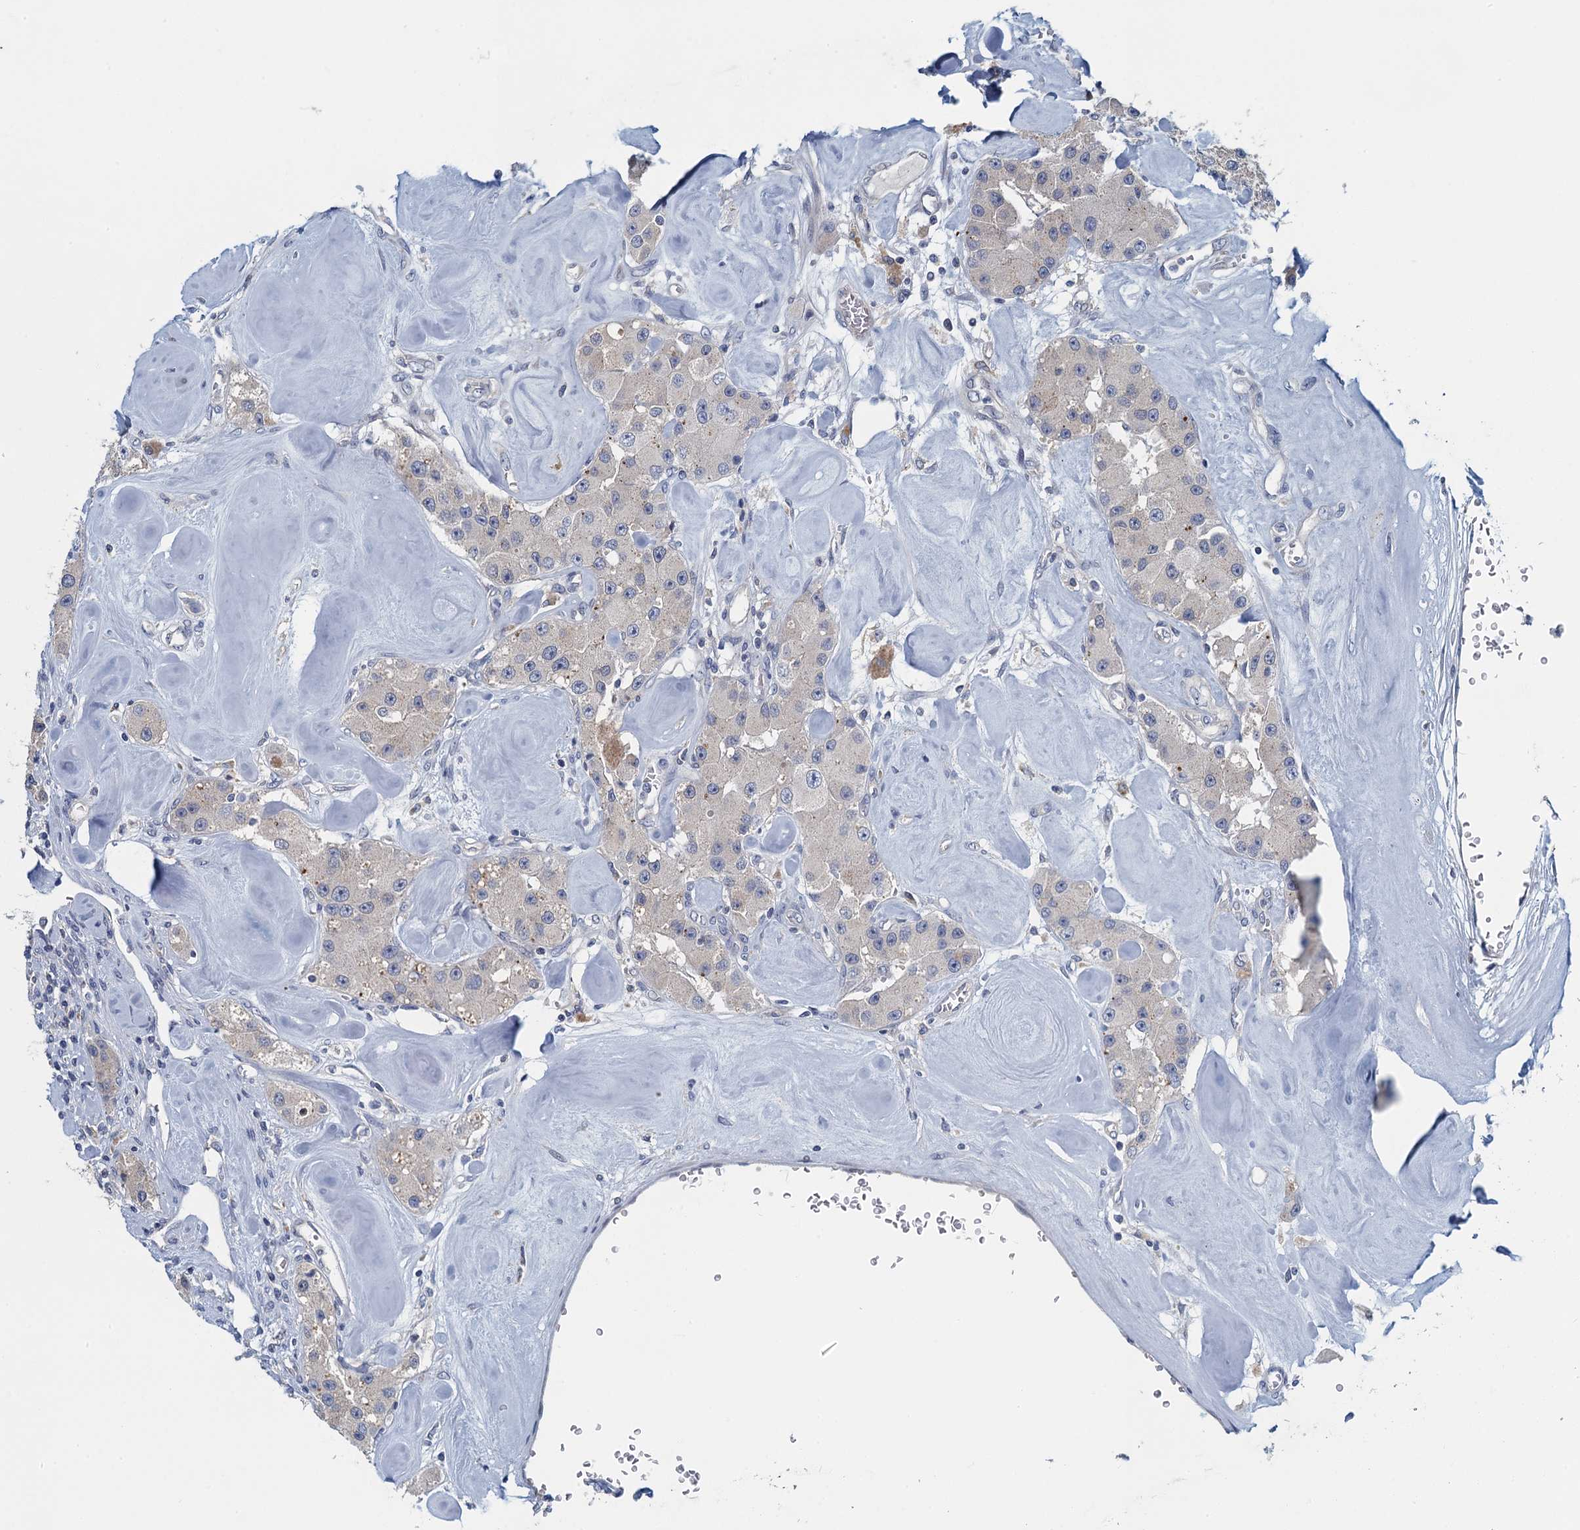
{"staining": {"intensity": "negative", "quantity": "none", "location": "none"}, "tissue": "carcinoid", "cell_type": "Tumor cells", "image_type": "cancer", "snomed": [{"axis": "morphology", "description": "Carcinoid, malignant, NOS"}, {"axis": "topography", "description": "Pancreas"}], "caption": "Tumor cells show no significant staining in malignant carcinoid.", "gene": "NCKAP1L", "patient": {"sex": "male", "age": 41}}